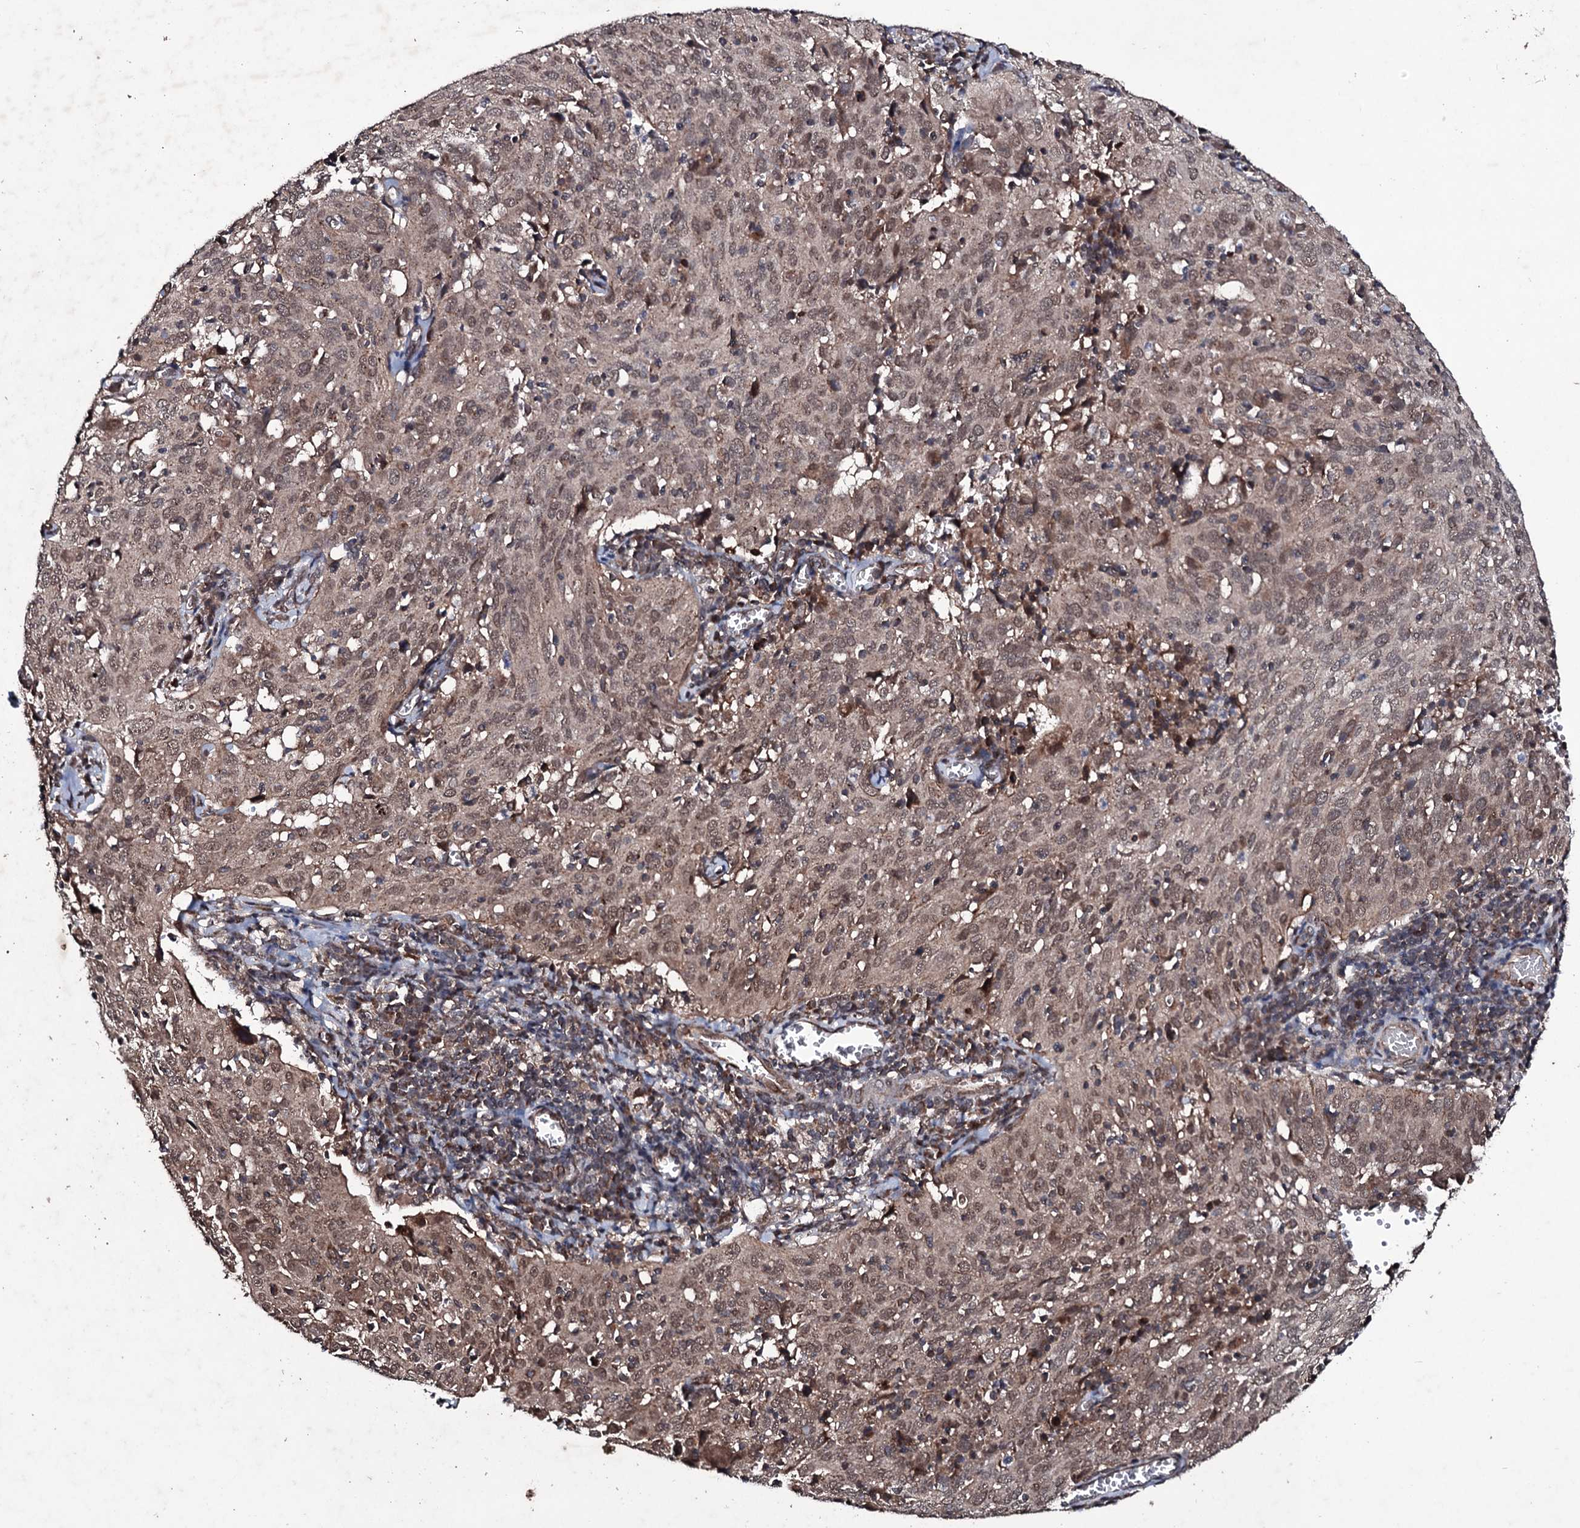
{"staining": {"intensity": "weak", "quantity": ">75%", "location": "cytoplasmic/membranous,nuclear"}, "tissue": "cervical cancer", "cell_type": "Tumor cells", "image_type": "cancer", "snomed": [{"axis": "morphology", "description": "Squamous cell carcinoma, NOS"}, {"axis": "topography", "description": "Cervix"}], "caption": "Approximately >75% of tumor cells in human squamous cell carcinoma (cervical) reveal weak cytoplasmic/membranous and nuclear protein expression as visualized by brown immunohistochemical staining.", "gene": "MRPS31", "patient": {"sex": "female", "age": 31}}